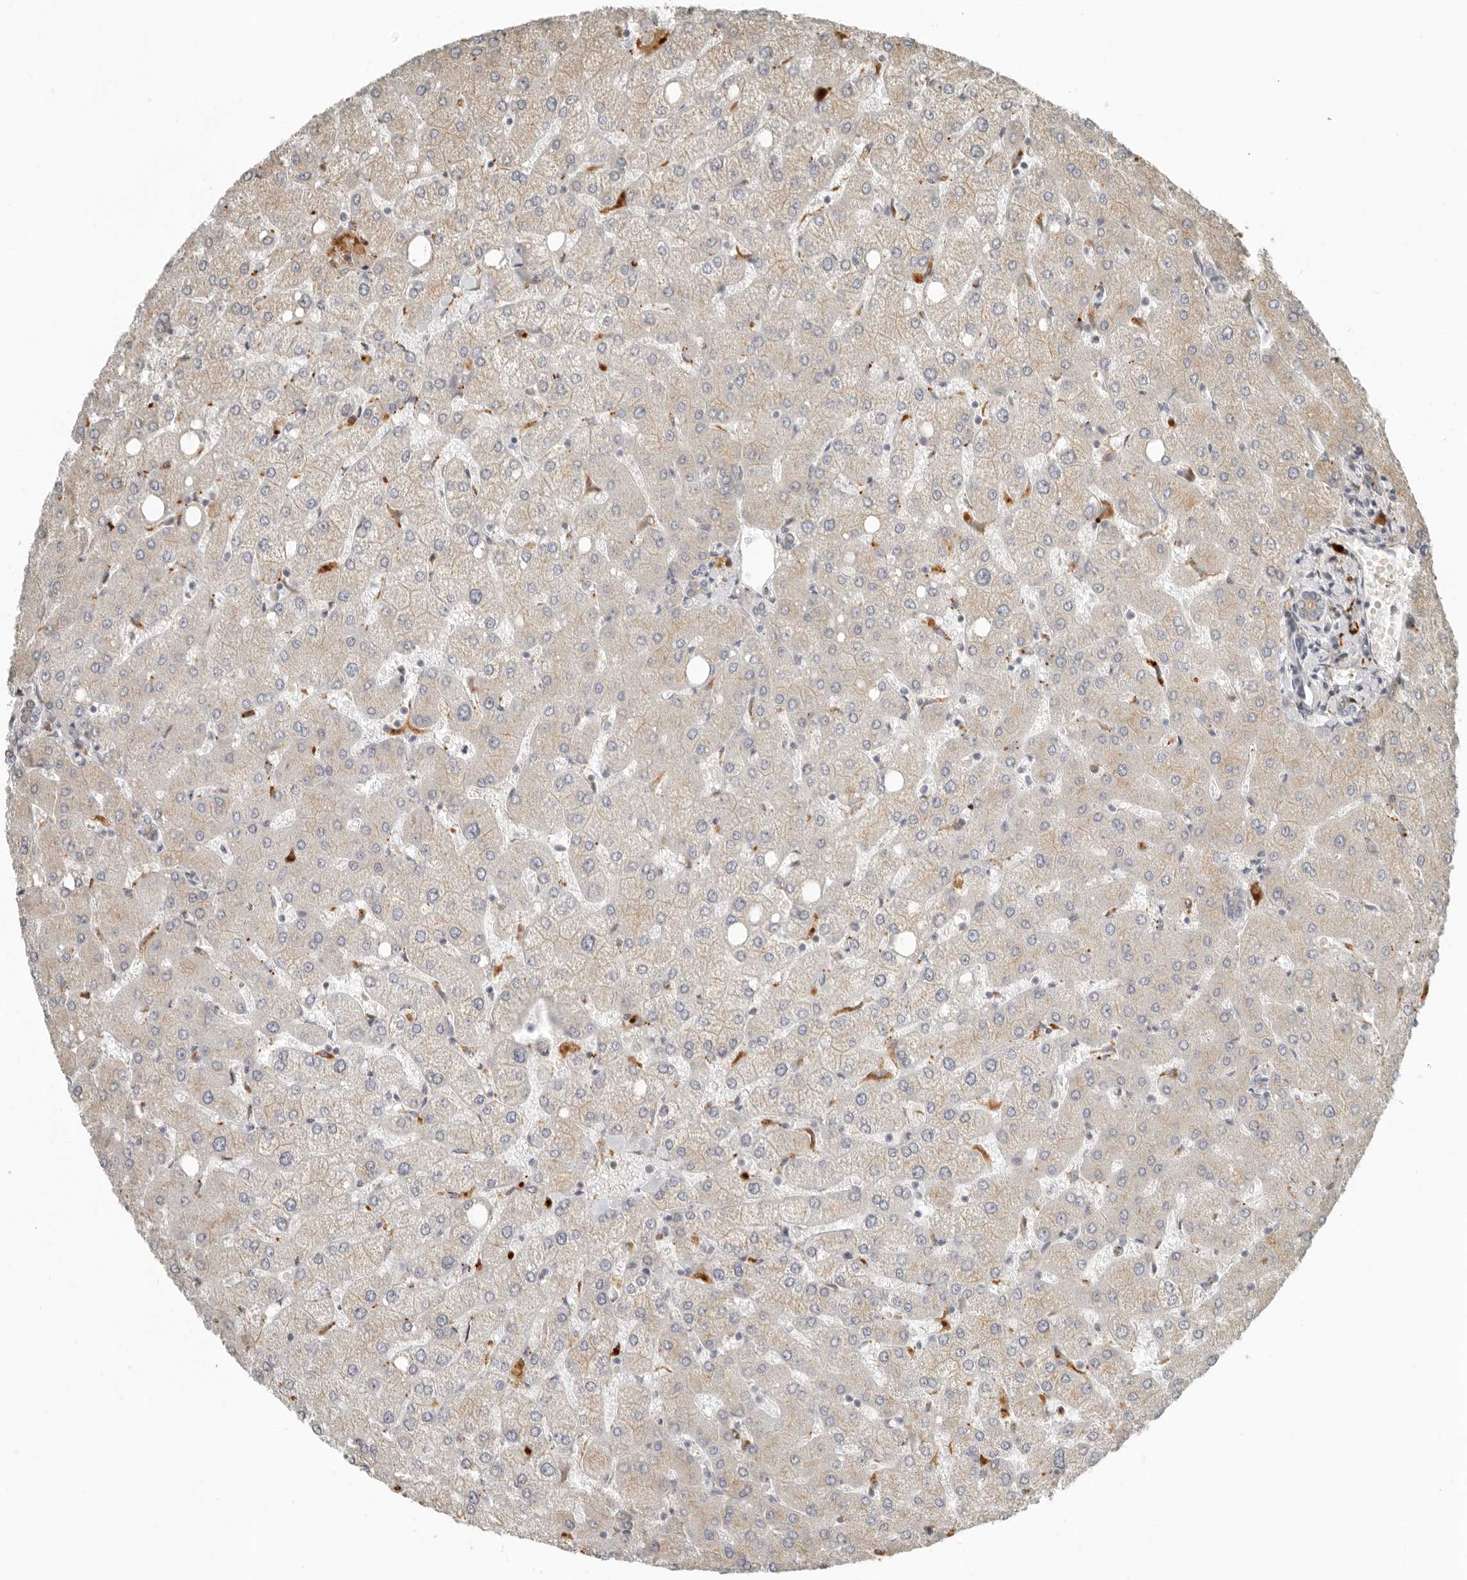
{"staining": {"intensity": "weak", "quantity": "<25%", "location": "cytoplasmic/membranous"}, "tissue": "liver", "cell_type": "Cholangiocytes", "image_type": "normal", "snomed": [{"axis": "morphology", "description": "Normal tissue, NOS"}, {"axis": "topography", "description": "Liver"}], "caption": "IHC image of unremarkable liver: human liver stained with DAB displays no significant protein positivity in cholangiocytes. (IHC, brightfield microscopy, high magnification).", "gene": "KLHL38", "patient": {"sex": "female", "age": 54}}